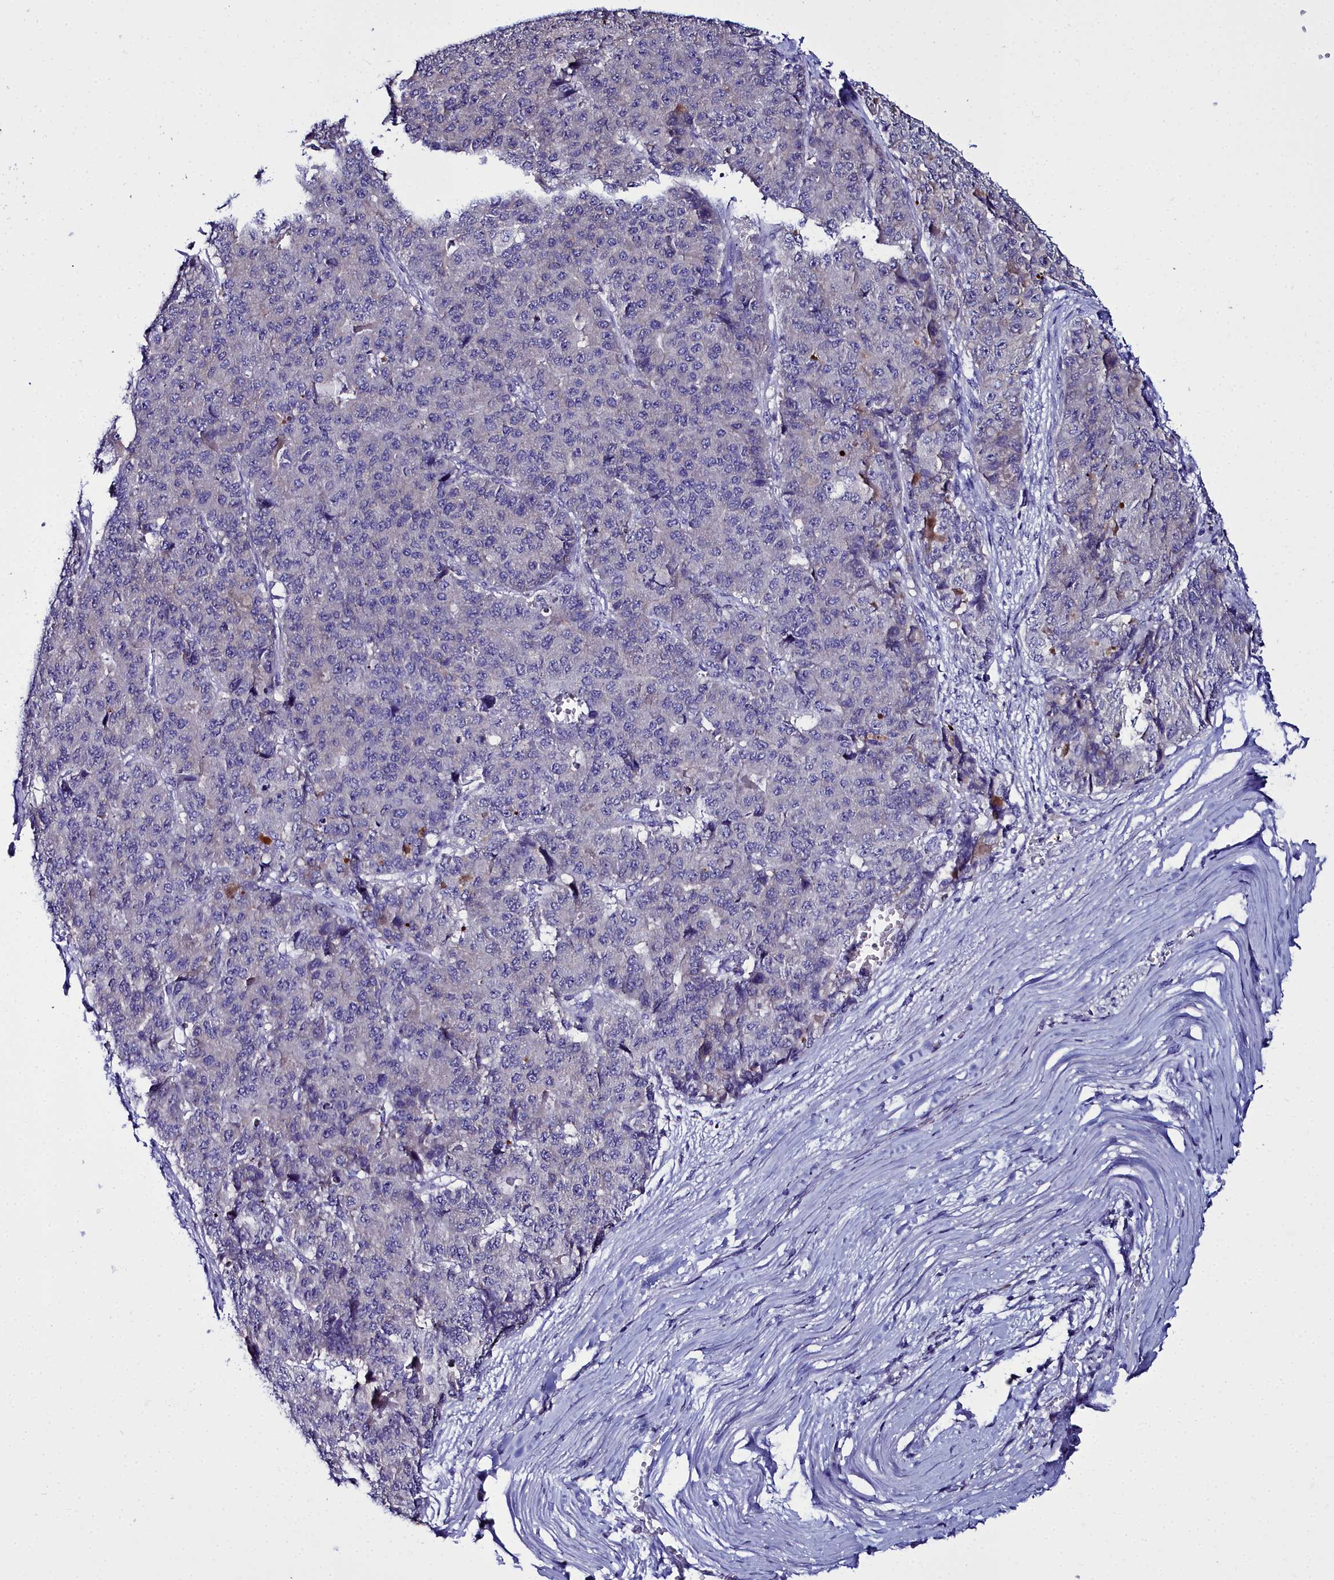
{"staining": {"intensity": "negative", "quantity": "none", "location": "none"}, "tissue": "pancreatic cancer", "cell_type": "Tumor cells", "image_type": "cancer", "snomed": [{"axis": "morphology", "description": "Adenocarcinoma, NOS"}, {"axis": "topography", "description": "Pancreas"}], "caption": "There is no significant staining in tumor cells of pancreatic adenocarcinoma.", "gene": "ELAPOR2", "patient": {"sex": "male", "age": 50}}